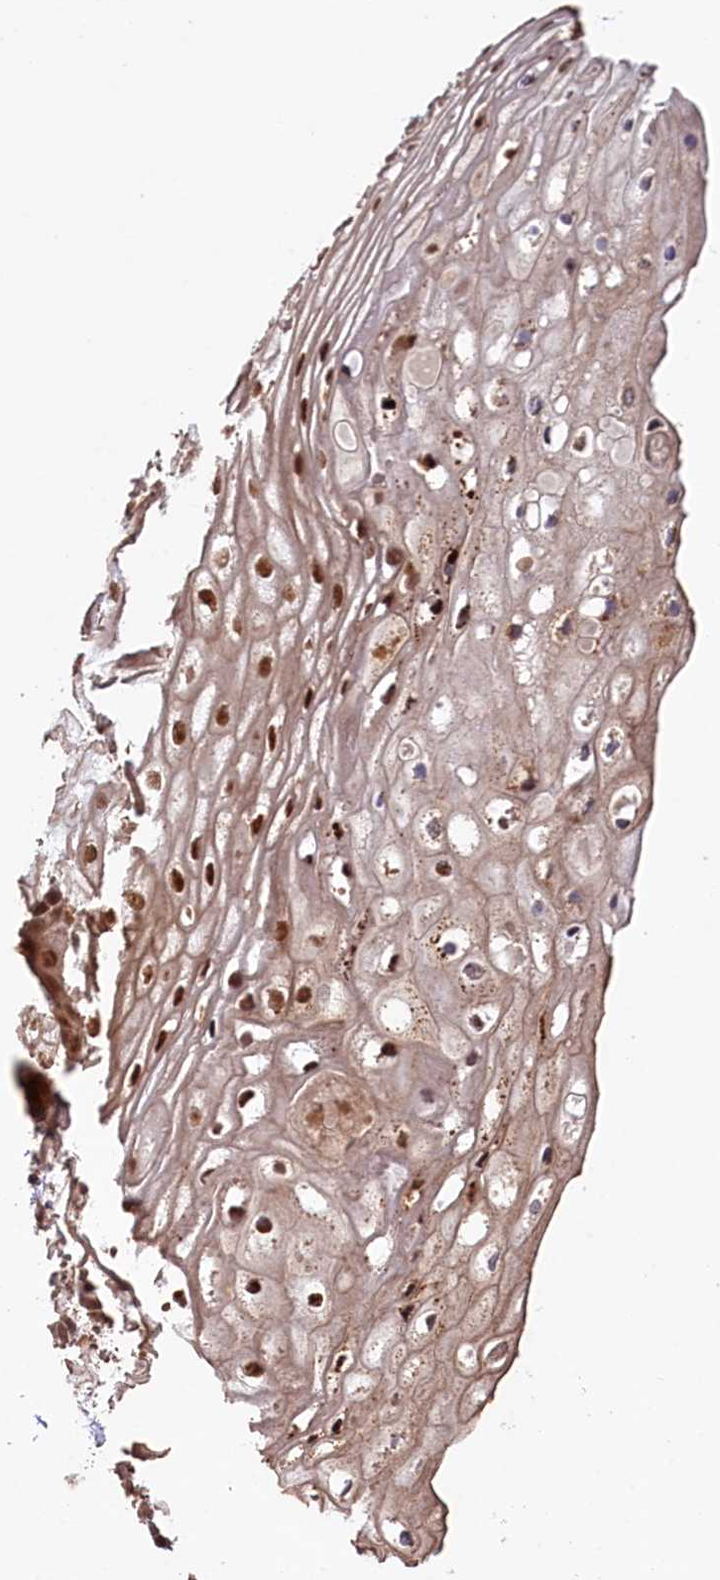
{"staining": {"intensity": "strong", "quantity": ">75%", "location": "cytoplasmic/membranous,nuclear"}, "tissue": "vagina", "cell_type": "Squamous epithelial cells", "image_type": "normal", "snomed": [{"axis": "morphology", "description": "Normal tissue, NOS"}, {"axis": "topography", "description": "Vagina"}], "caption": "Strong cytoplasmic/membranous,nuclear staining for a protein is present in about >75% of squamous epithelial cells of unremarkable vagina using immunohistochemistry (IHC).", "gene": "UBE3A", "patient": {"sex": "female", "age": 60}}